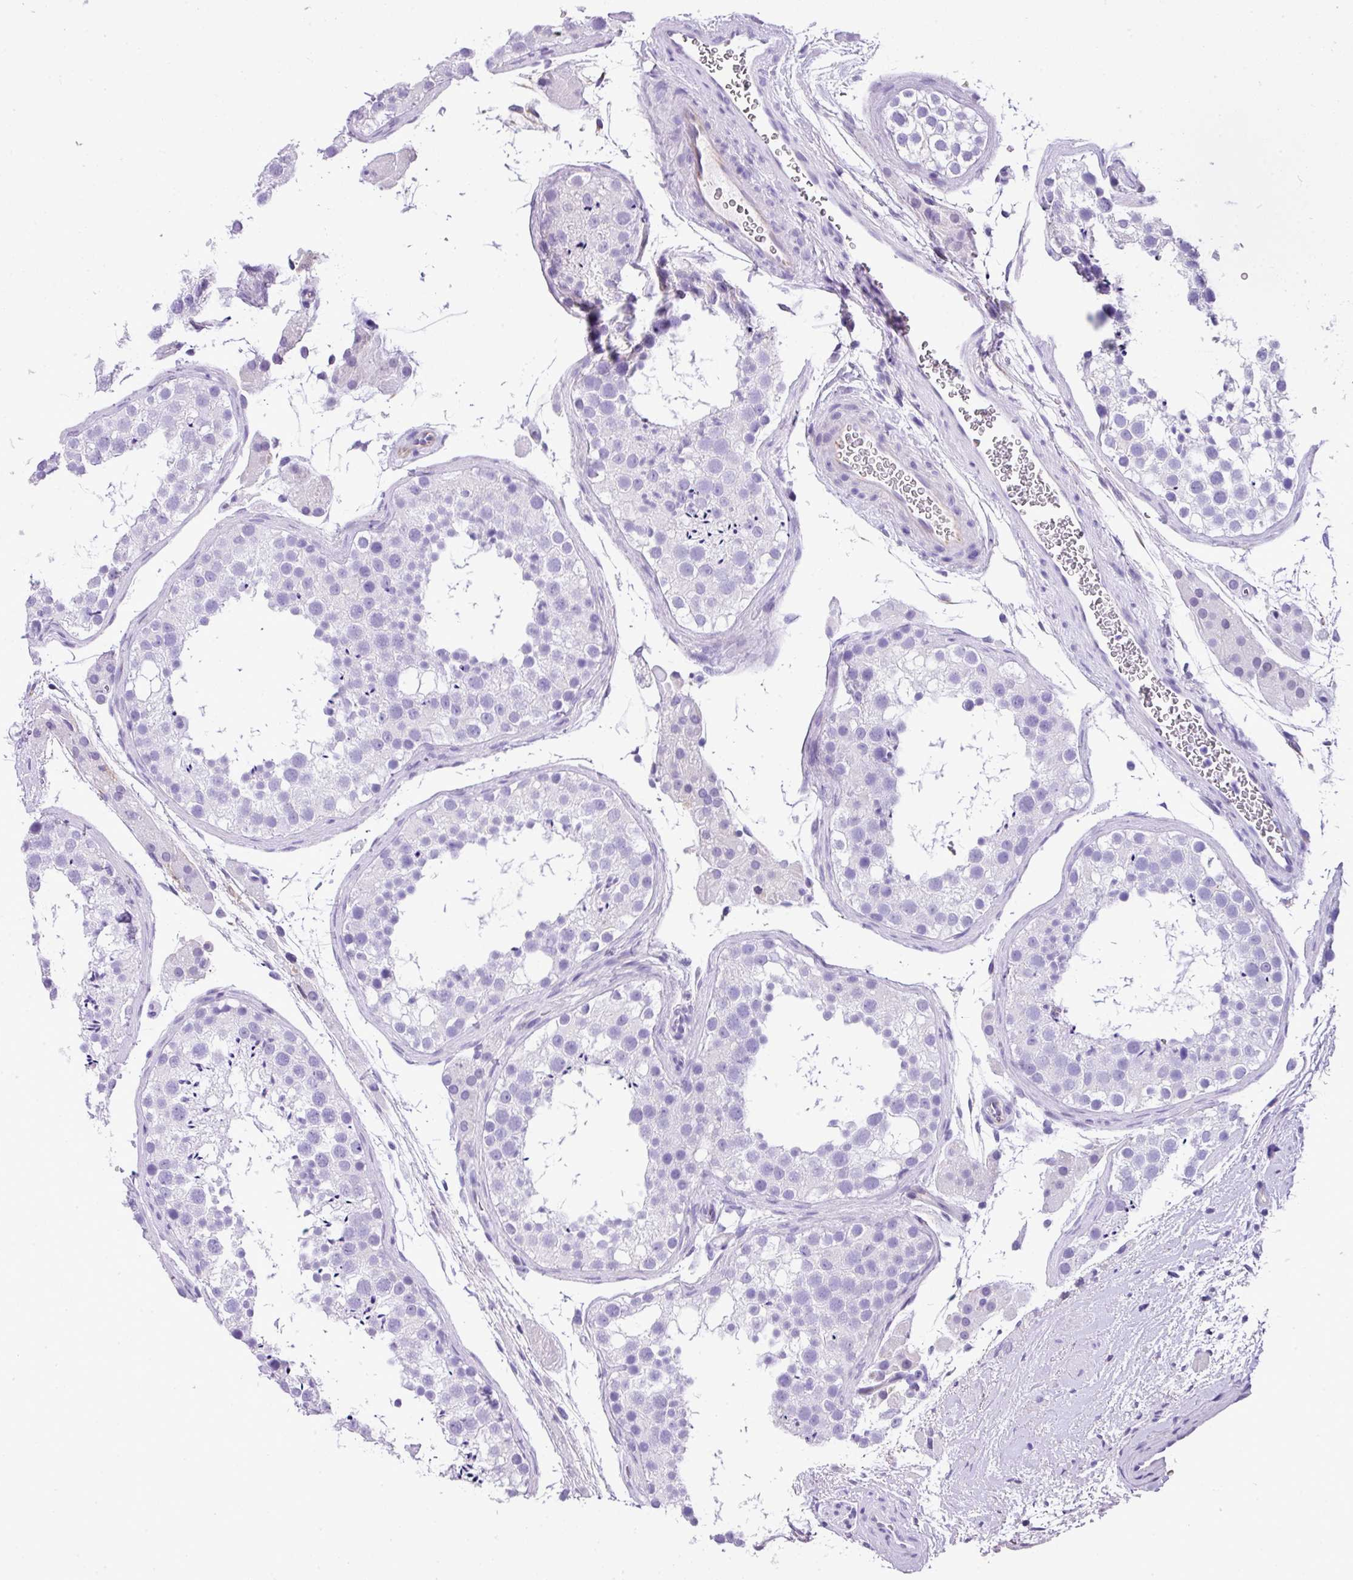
{"staining": {"intensity": "negative", "quantity": "none", "location": "none"}, "tissue": "testis", "cell_type": "Cells in seminiferous ducts", "image_type": "normal", "snomed": [{"axis": "morphology", "description": "Normal tissue, NOS"}, {"axis": "topography", "description": "Testis"}], "caption": "A high-resolution micrograph shows immunohistochemistry (IHC) staining of benign testis, which demonstrates no significant expression in cells in seminiferous ducts. (IHC, brightfield microscopy, high magnification).", "gene": "MUC21", "patient": {"sex": "male", "age": 41}}